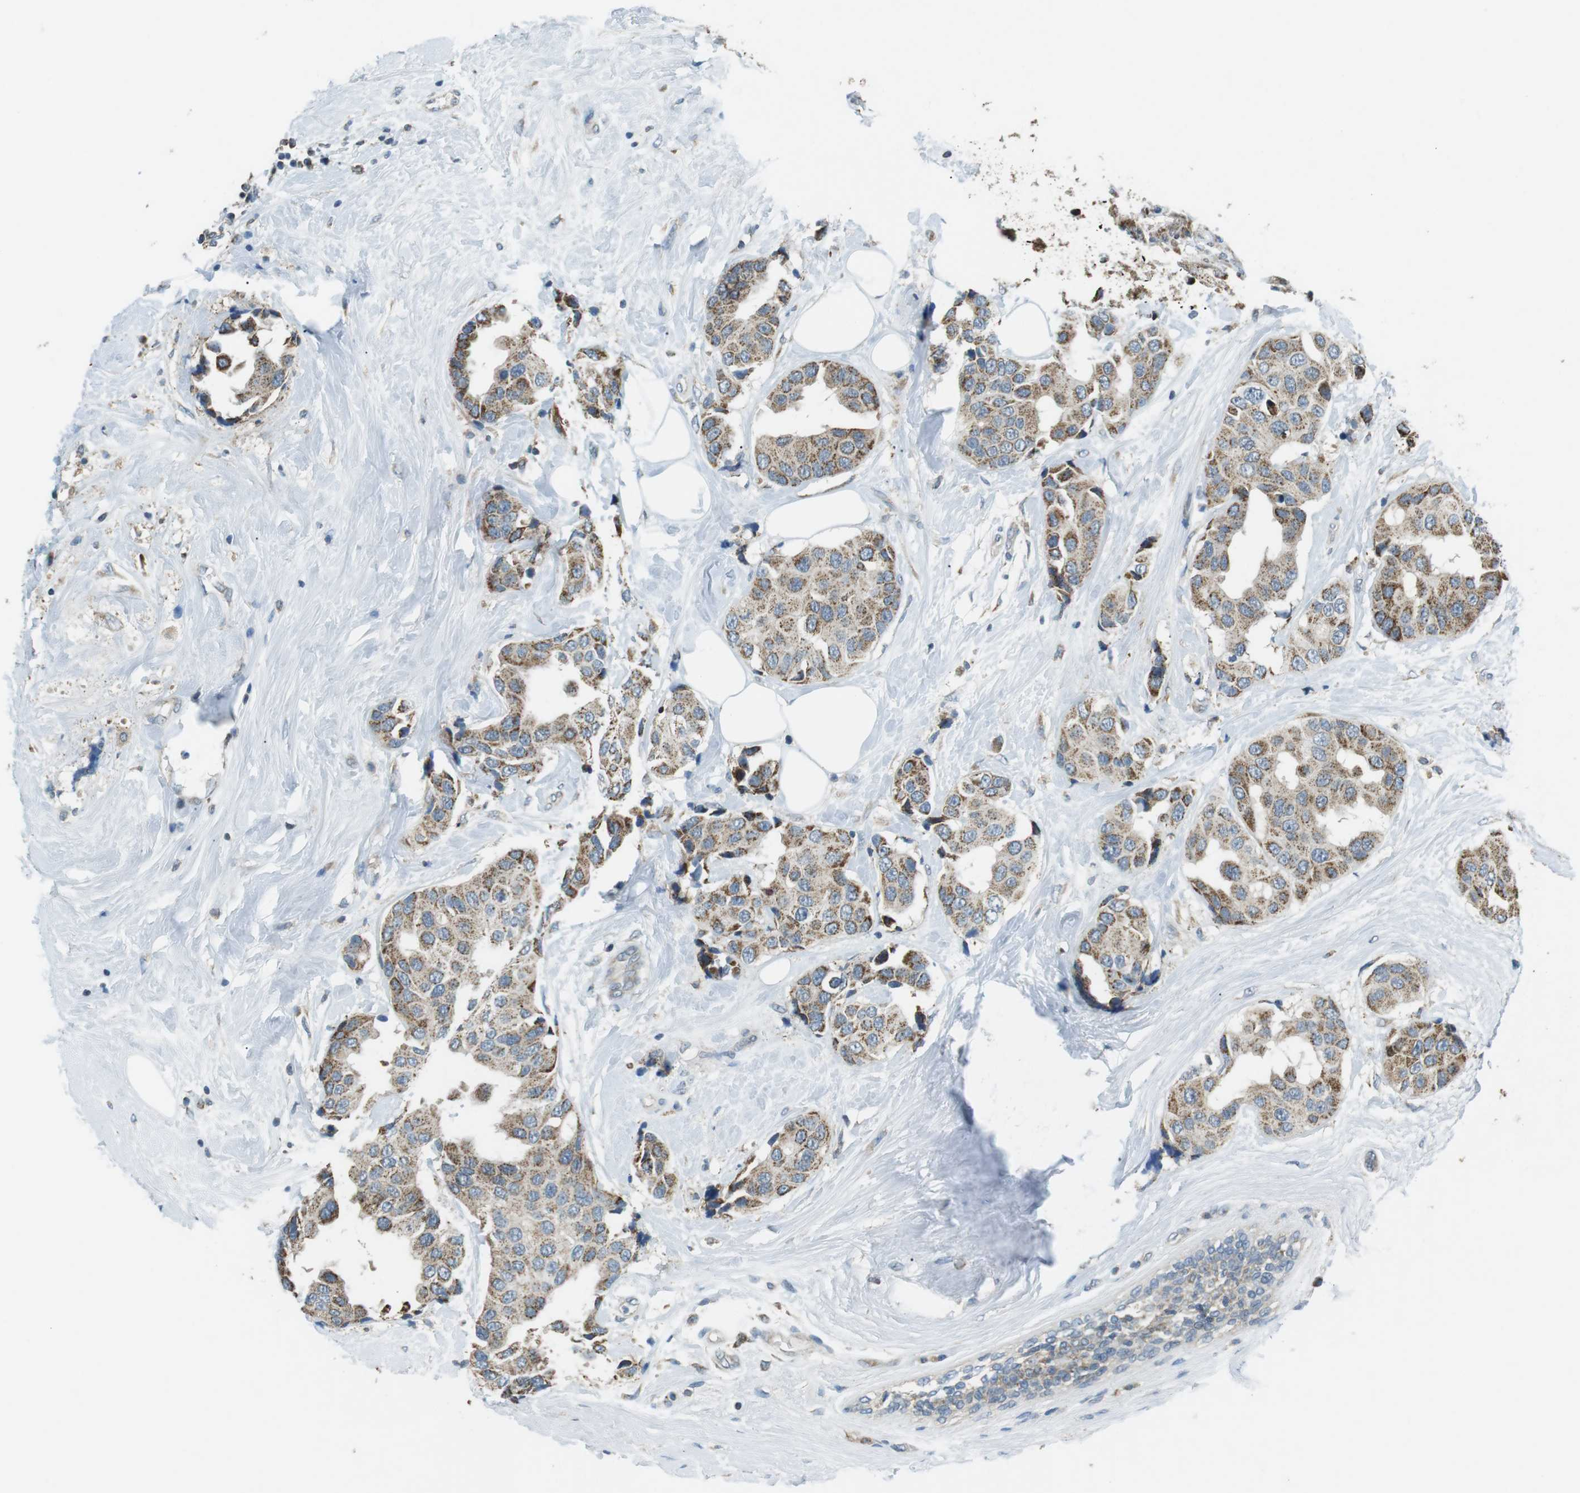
{"staining": {"intensity": "moderate", "quantity": ">75%", "location": "cytoplasmic/membranous"}, "tissue": "breast cancer", "cell_type": "Tumor cells", "image_type": "cancer", "snomed": [{"axis": "morphology", "description": "Normal tissue, NOS"}, {"axis": "morphology", "description": "Duct carcinoma"}, {"axis": "topography", "description": "Breast"}], "caption": "Invasive ductal carcinoma (breast) was stained to show a protein in brown. There is medium levels of moderate cytoplasmic/membranous staining in approximately >75% of tumor cells.", "gene": "BACE1", "patient": {"sex": "female", "age": 39}}